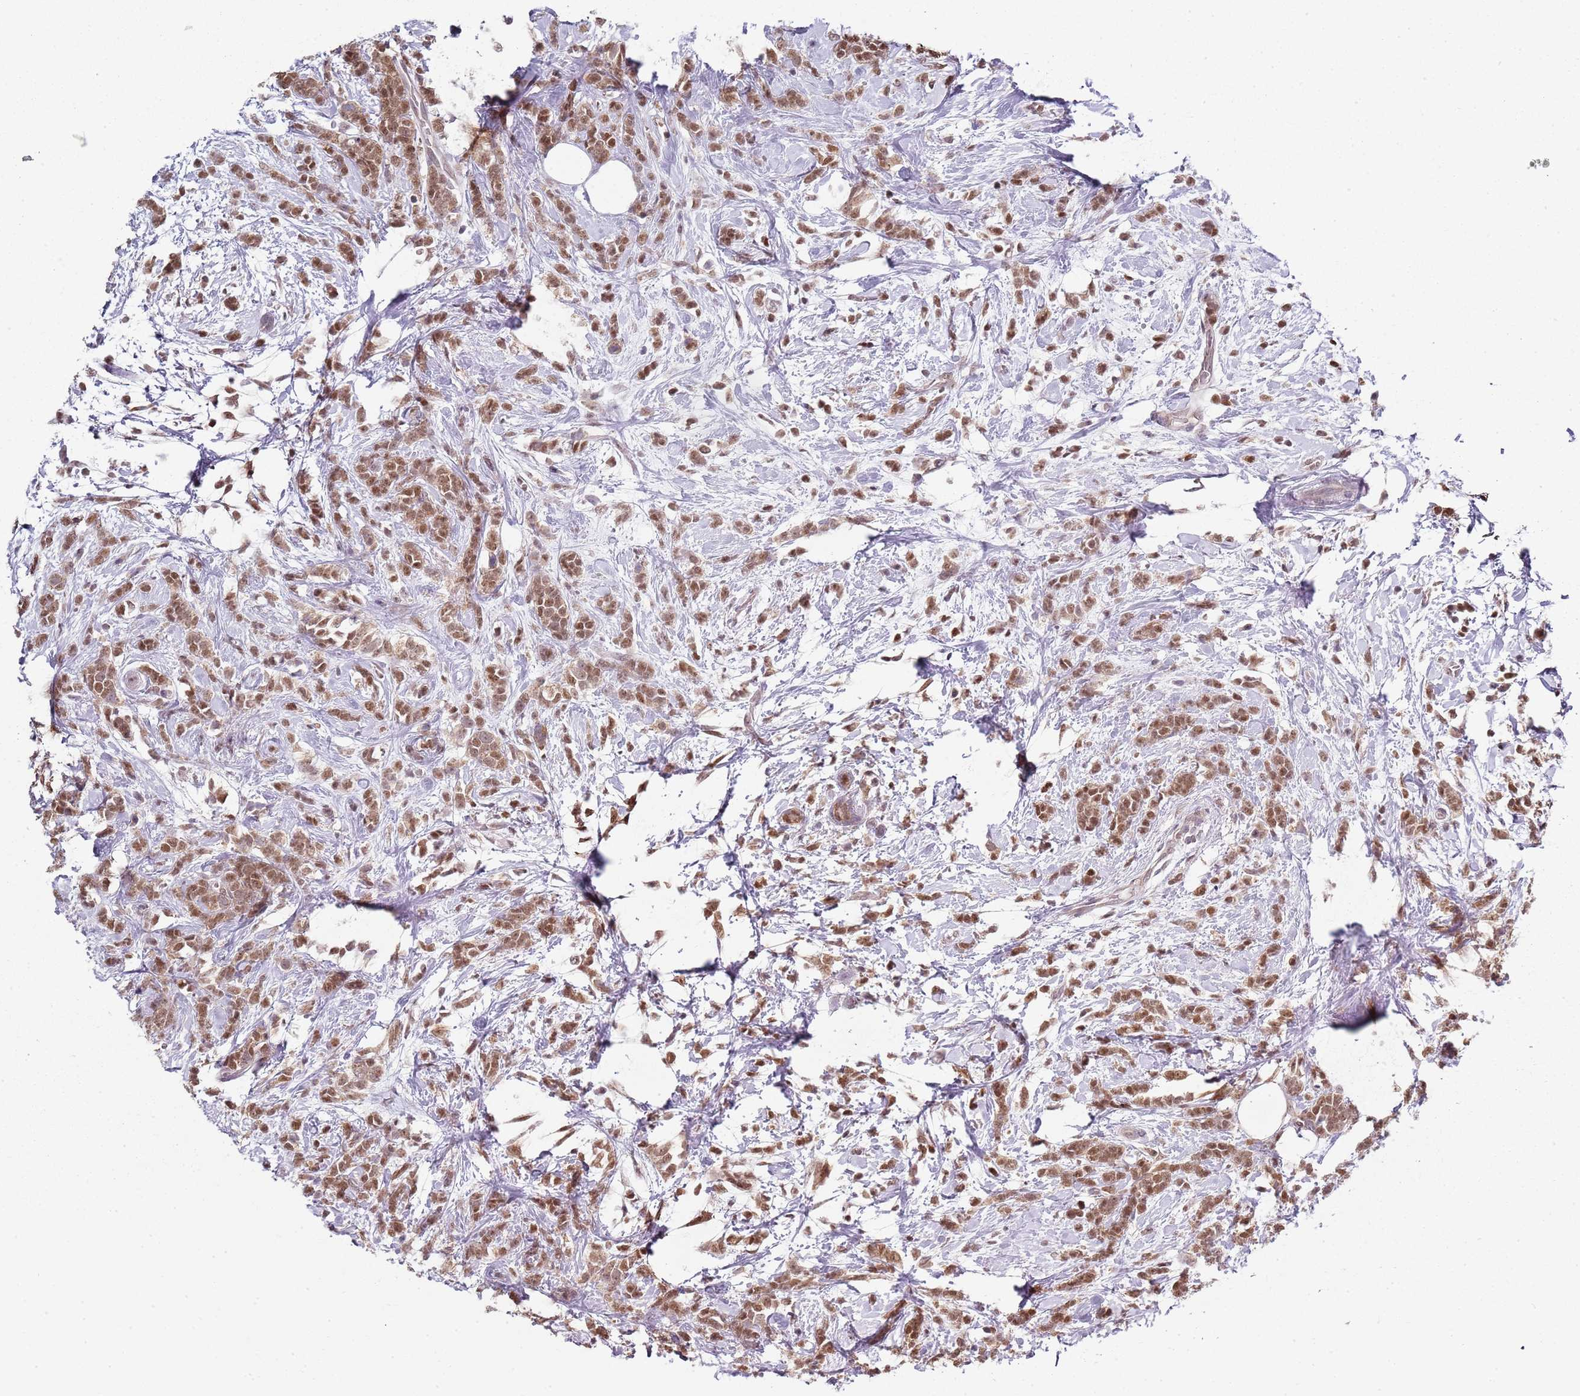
{"staining": {"intensity": "moderate", "quantity": ">75%", "location": "cytoplasmic/membranous,nuclear"}, "tissue": "breast cancer", "cell_type": "Tumor cells", "image_type": "cancer", "snomed": [{"axis": "morphology", "description": "Lobular carcinoma"}, {"axis": "topography", "description": "Breast"}], "caption": "Tumor cells reveal moderate cytoplasmic/membranous and nuclear expression in approximately >75% of cells in lobular carcinoma (breast). Using DAB (brown) and hematoxylin (blue) stains, captured at high magnification using brightfield microscopy.", "gene": "SMARCAL1", "patient": {"sex": "female", "age": 58}}